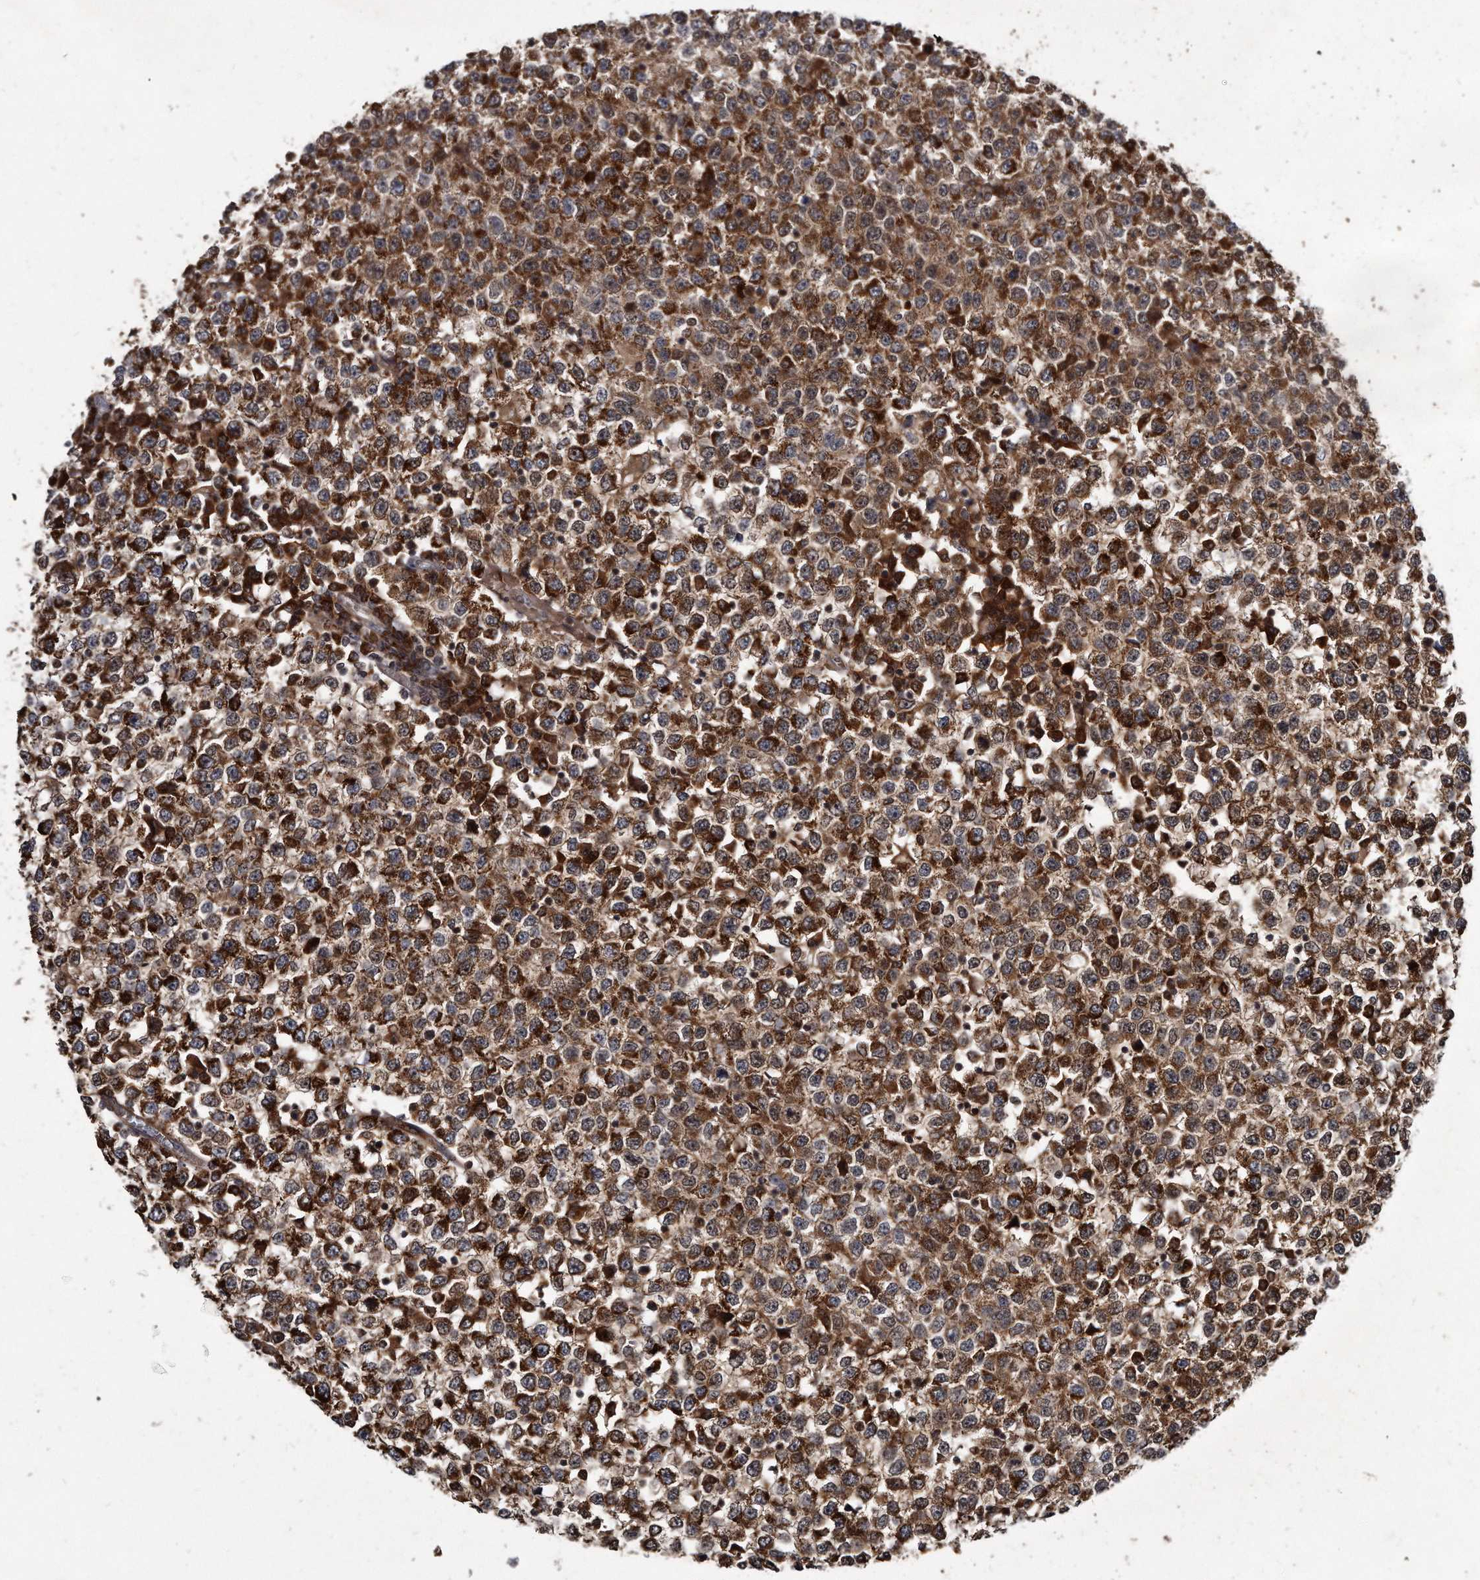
{"staining": {"intensity": "strong", "quantity": ">75%", "location": "cytoplasmic/membranous"}, "tissue": "testis cancer", "cell_type": "Tumor cells", "image_type": "cancer", "snomed": [{"axis": "morphology", "description": "Seminoma, NOS"}, {"axis": "topography", "description": "Testis"}], "caption": "Immunohistochemistry micrograph of human seminoma (testis) stained for a protein (brown), which displays high levels of strong cytoplasmic/membranous positivity in about >75% of tumor cells.", "gene": "FAM136A", "patient": {"sex": "male", "age": 65}}